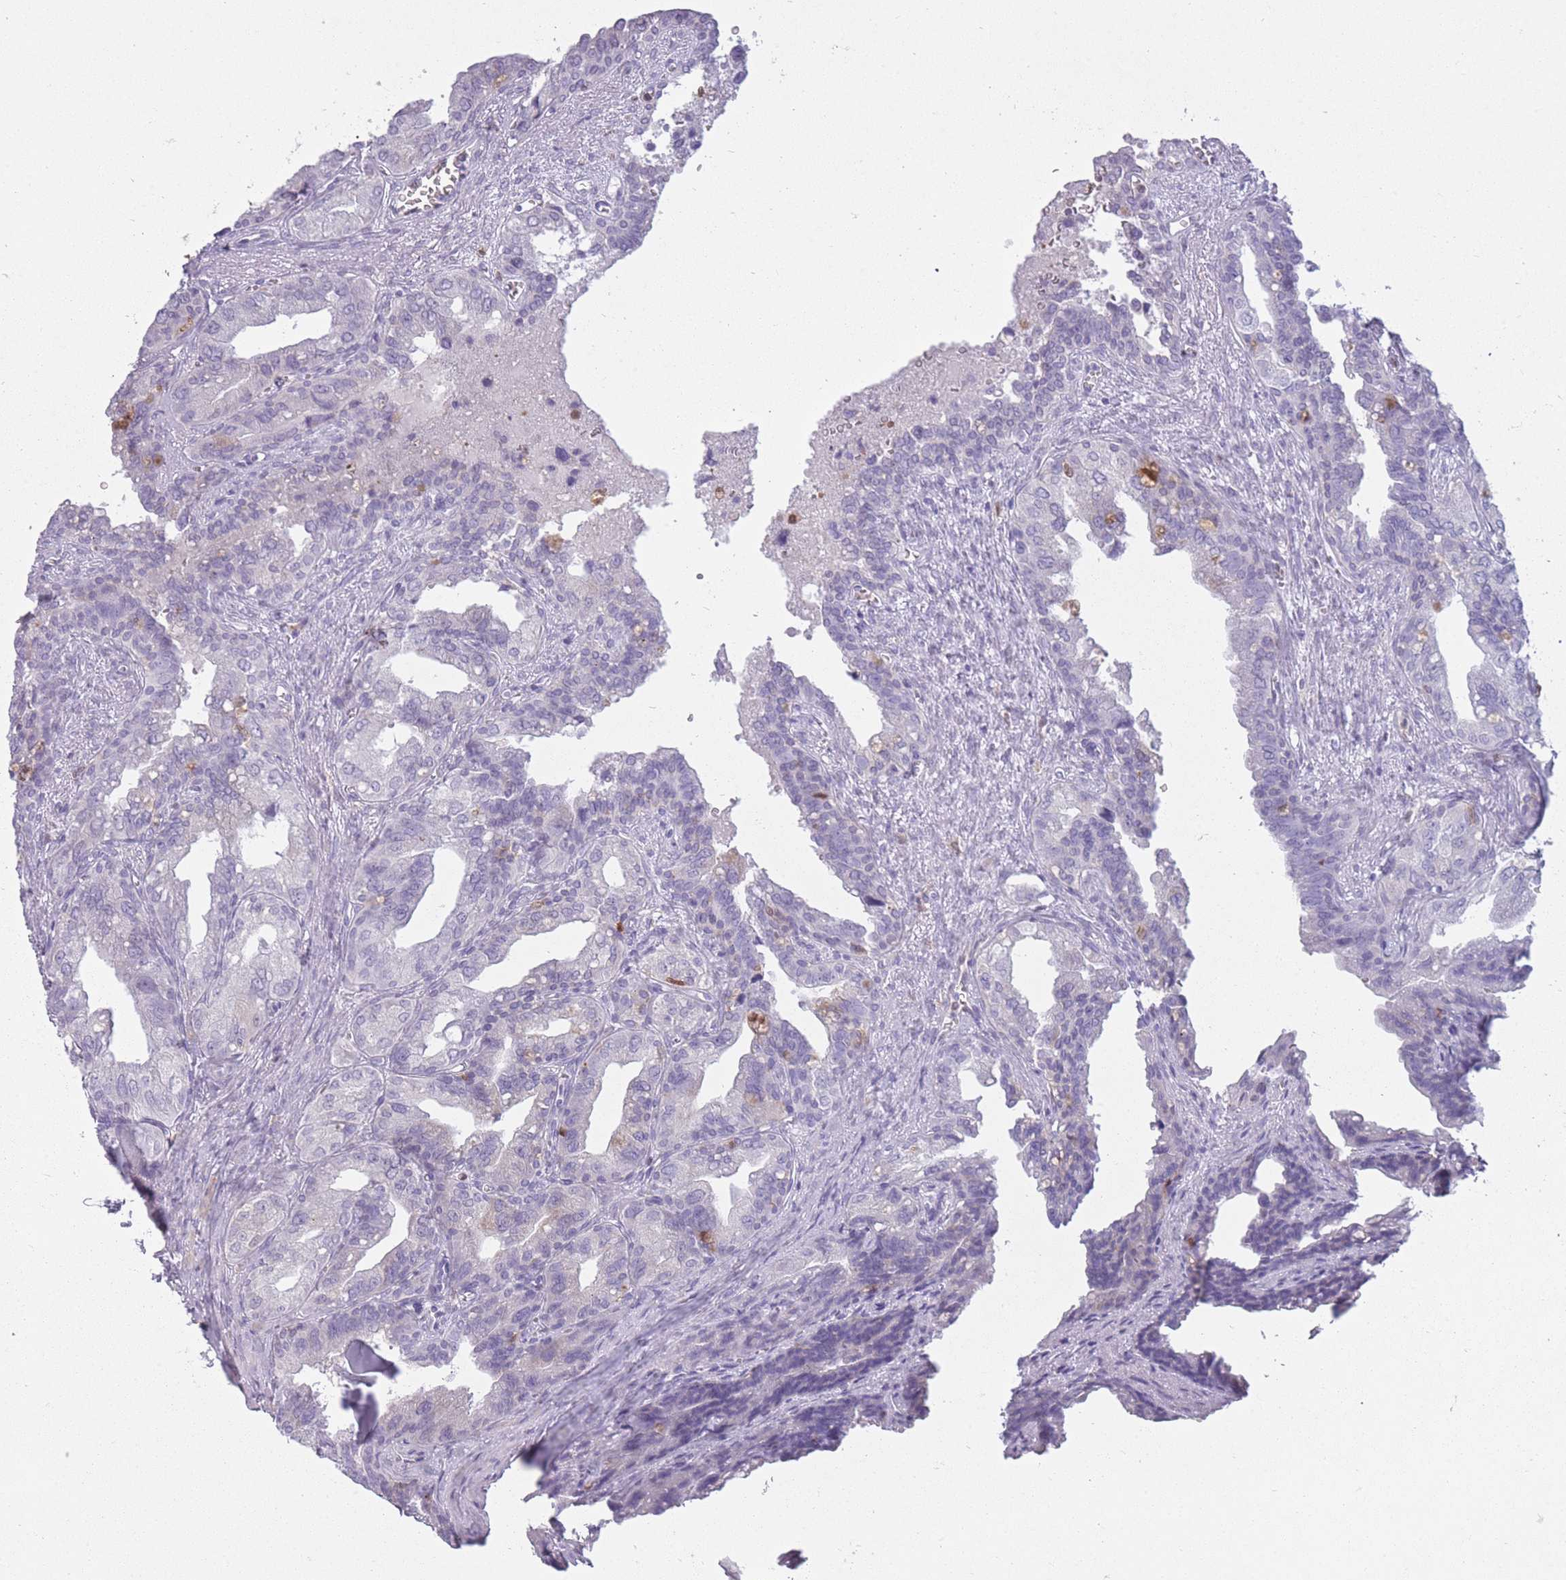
{"staining": {"intensity": "negative", "quantity": "none", "location": "none"}, "tissue": "seminal vesicle", "cell_type": "Glandular cells", "image_type": "normal", "snomed": [{"axis": "morphology", "description": "Normal tissue, NOS"}, {"axis": "topography", "description": "Seminal veicle"}], "caption": "Human seminal vesicle stained for a protein using IHC displays no expression in glandular cells.", "gene": "LGALS9B", "patient": {"sex": "male", "age": 67}}